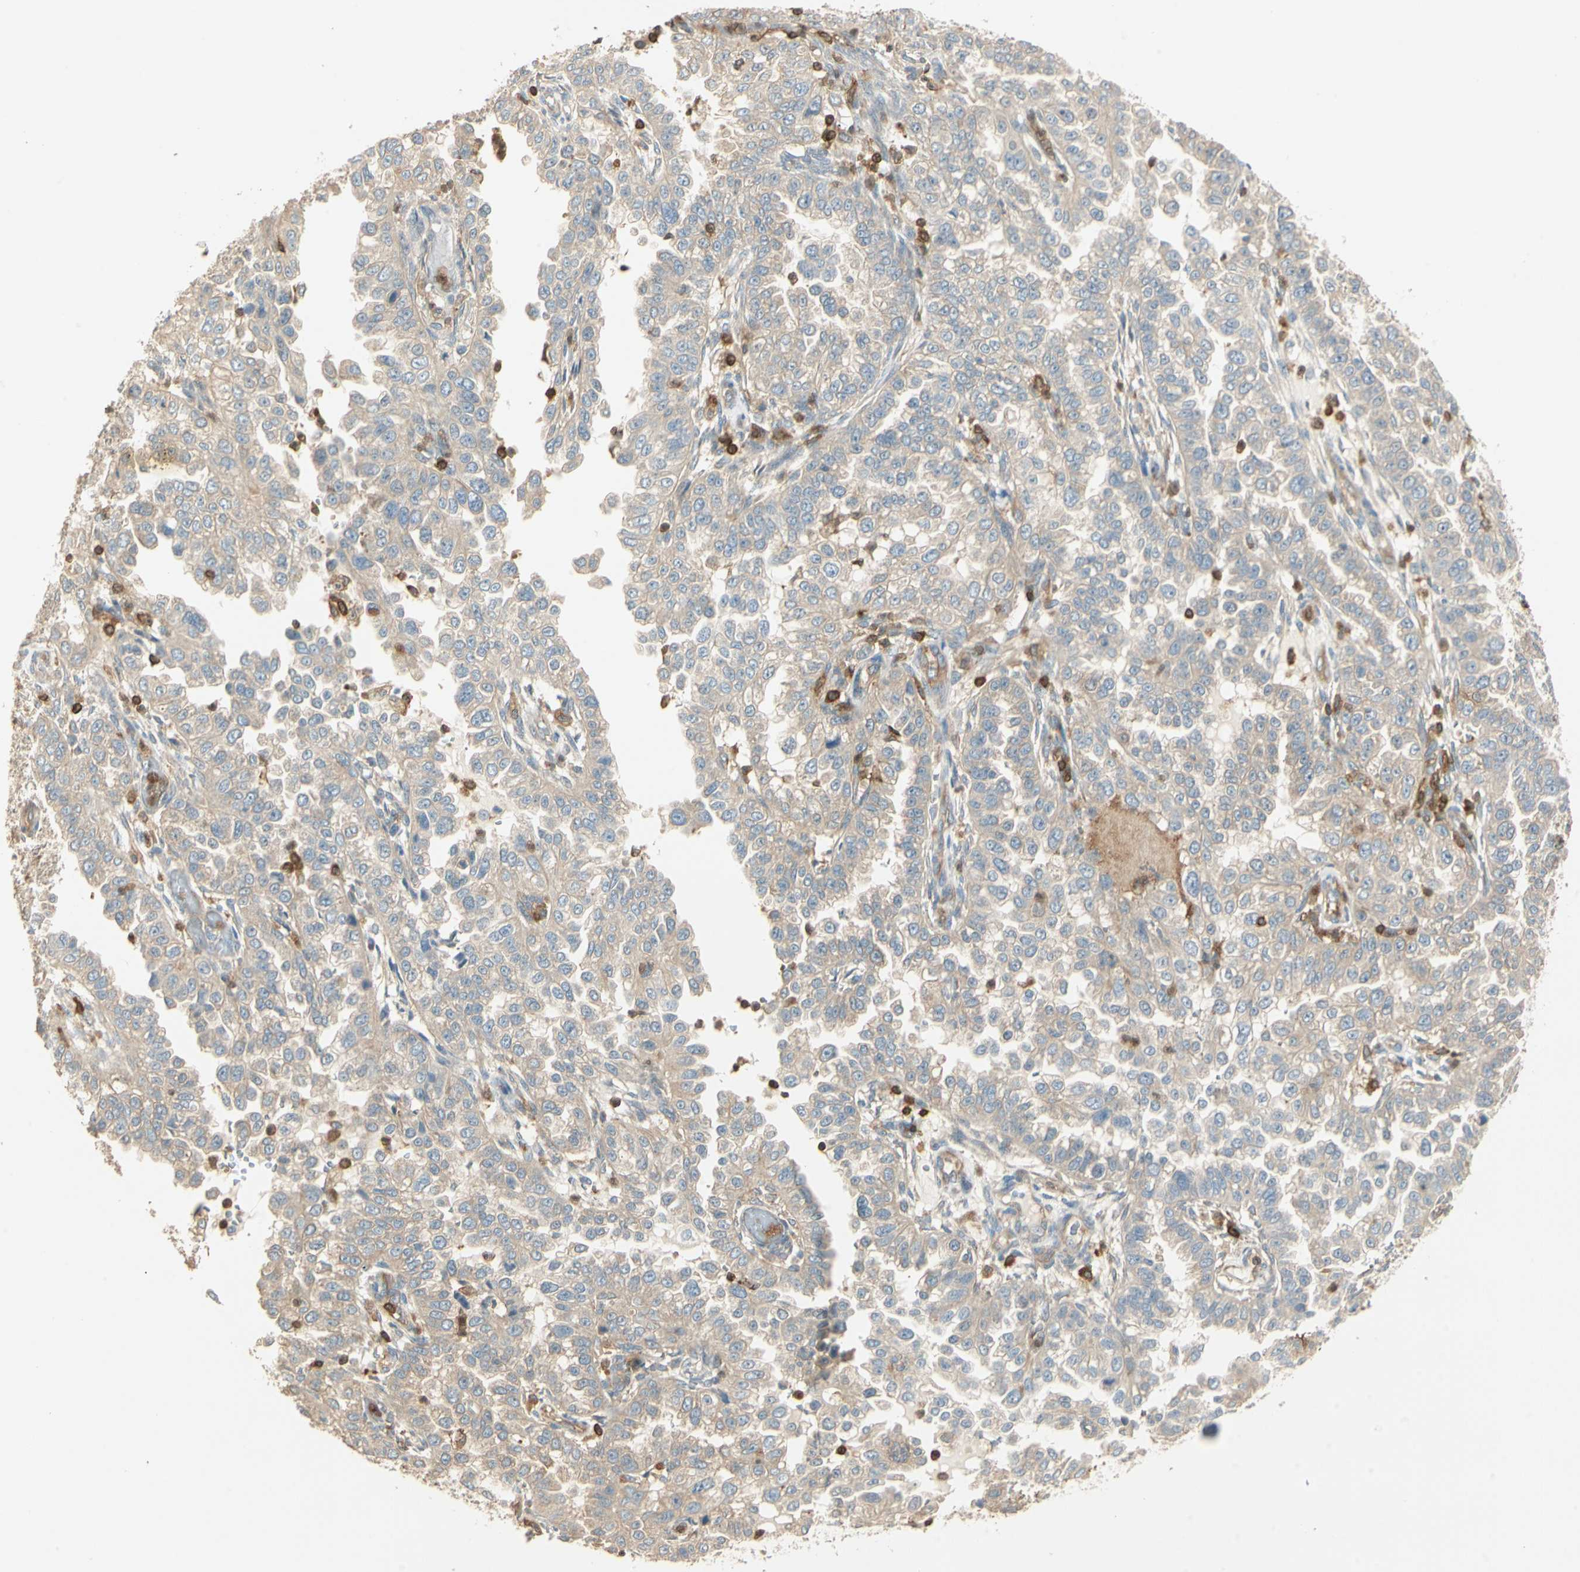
{"staining": {"intensity": "weak", "quantity": ">75%", "location": "cytoplasmic/membranous"}, "tissue": "endometrial cancer", "cell_type": "Tumor cells", "image_type": "cancer", "snomed": [{"axis": "morphology", "description": "Adenocarcinoma, NOS"}, {"axis": "topography", "description": "Endometrium"}], "caption": "Endometrial cancer was stained to show a protein in brown. There is low levels of weak cytoplasmic/membranous positivity in about >75% of tumor cells.", "gene": "CRLF3", "patient": {"sex": "female", "age": 85}}